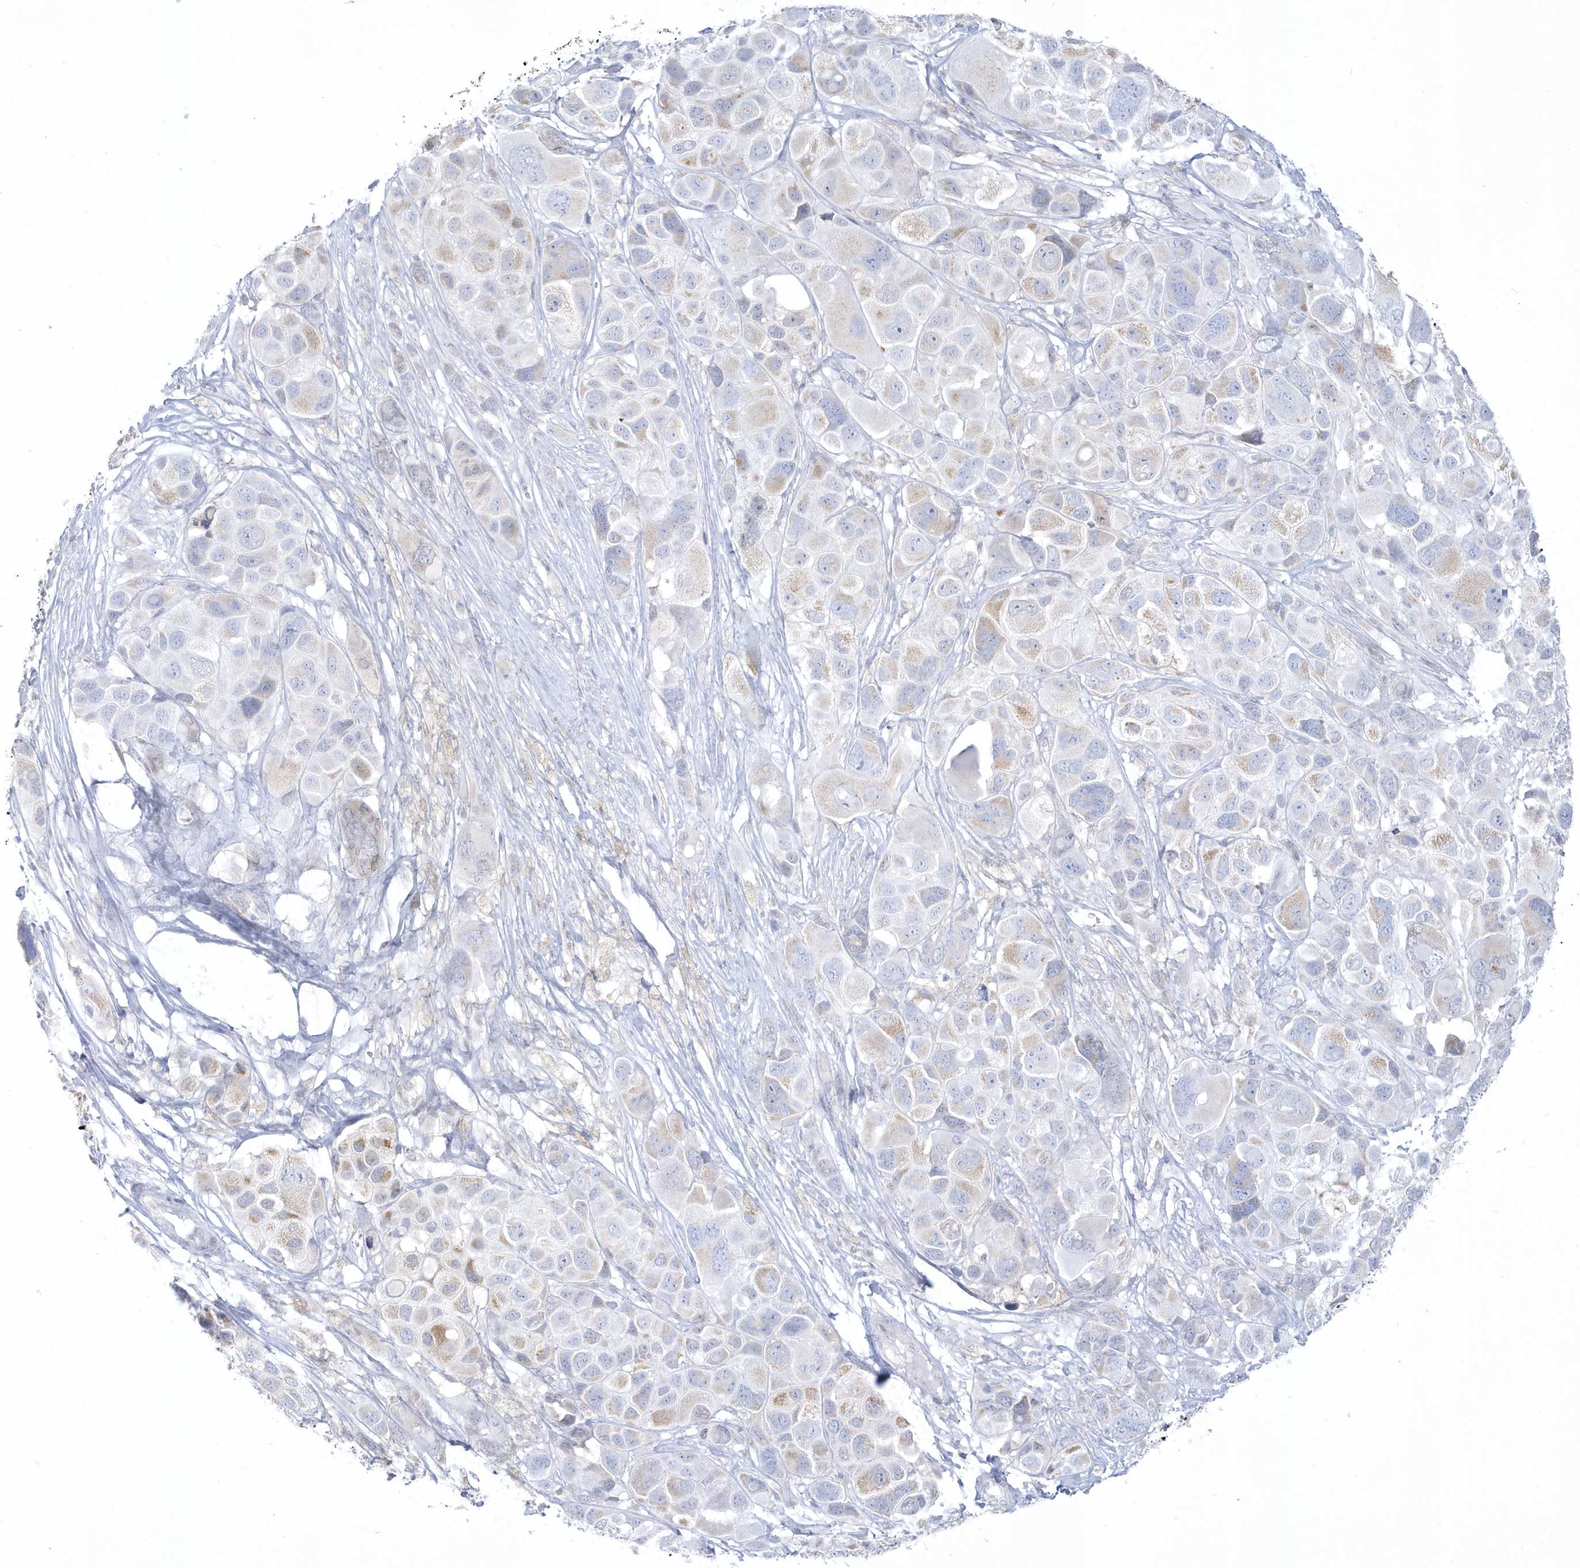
{"staining": {"intensity": "weak", "quantity": "<25%", "location": "cytoplasmic/membranous"}, "tissue": "melanoma", "cell_type": "Tumor cells", "image_type": "cancer", "snomed": [{"axis": "morphology", "description": "Malignant melanoma, NOS"}, {"axis": "topography", "description": "Skin of trunk"}], "caption": "This is a histopathology image of immunohistochemistry (IHC) staining of melanoma, which shows no staining in tumor cells.", "gene": "PCBD1", "patient": {"sex": "male", "age": 71}}